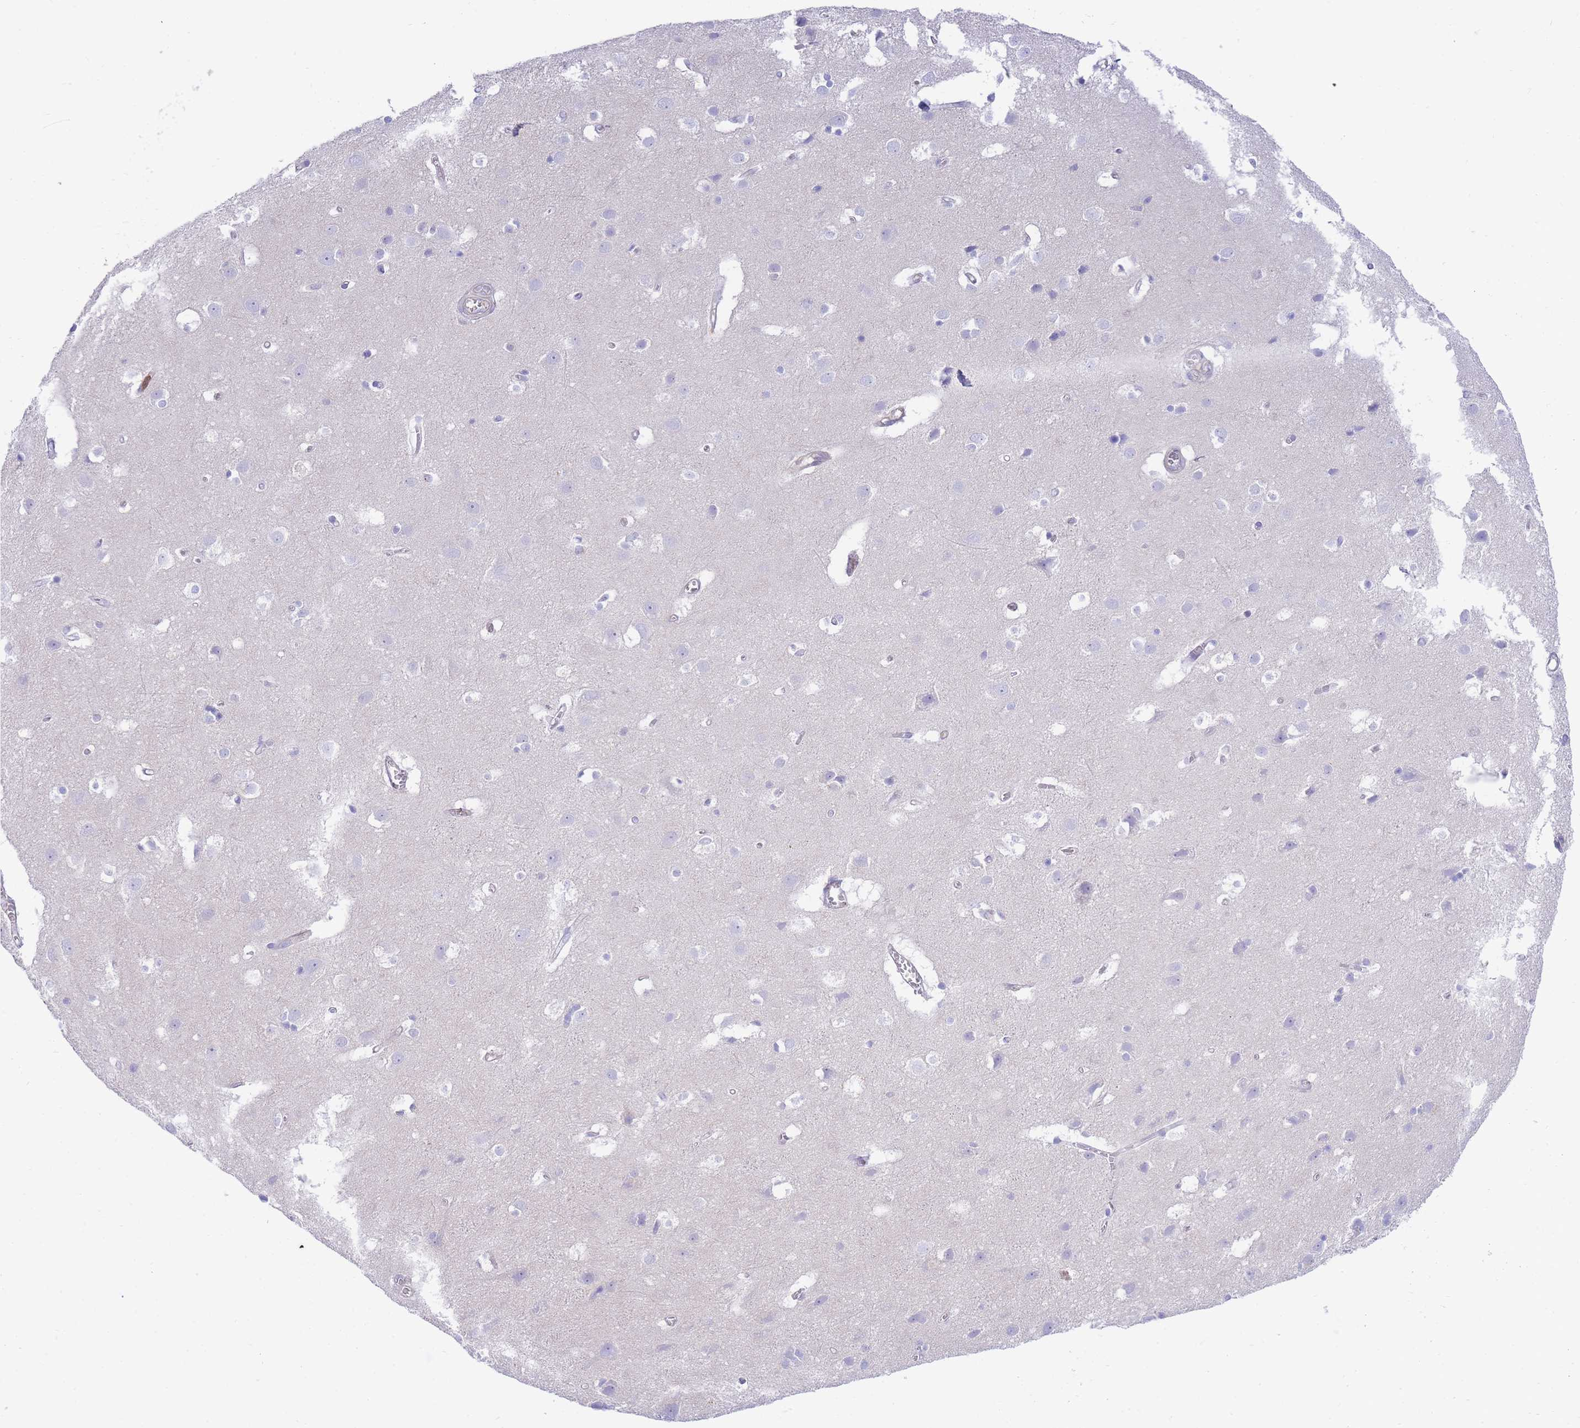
{"staining": {"intensity": "moderate", "quantity": "<25%", "location": "cytoplasmic/membranous"}, "tissue": "cerebral cortex", "cell_type": "Endothelial cells", "image_type": "normal", "snomed": [{"axis": "morphology", "description": "Normal tissue, NOS"}, {"axis": "topography", "description": "Cerebral cortex"}], "caption": "The histopathology image reveals a brown stain indicating the presence of a protein in the cytoplasmic/membranous of endothelial cells in cerebral cortex.", "gene": "FBN3", "patient": {"sex": "male", "age": 54}}